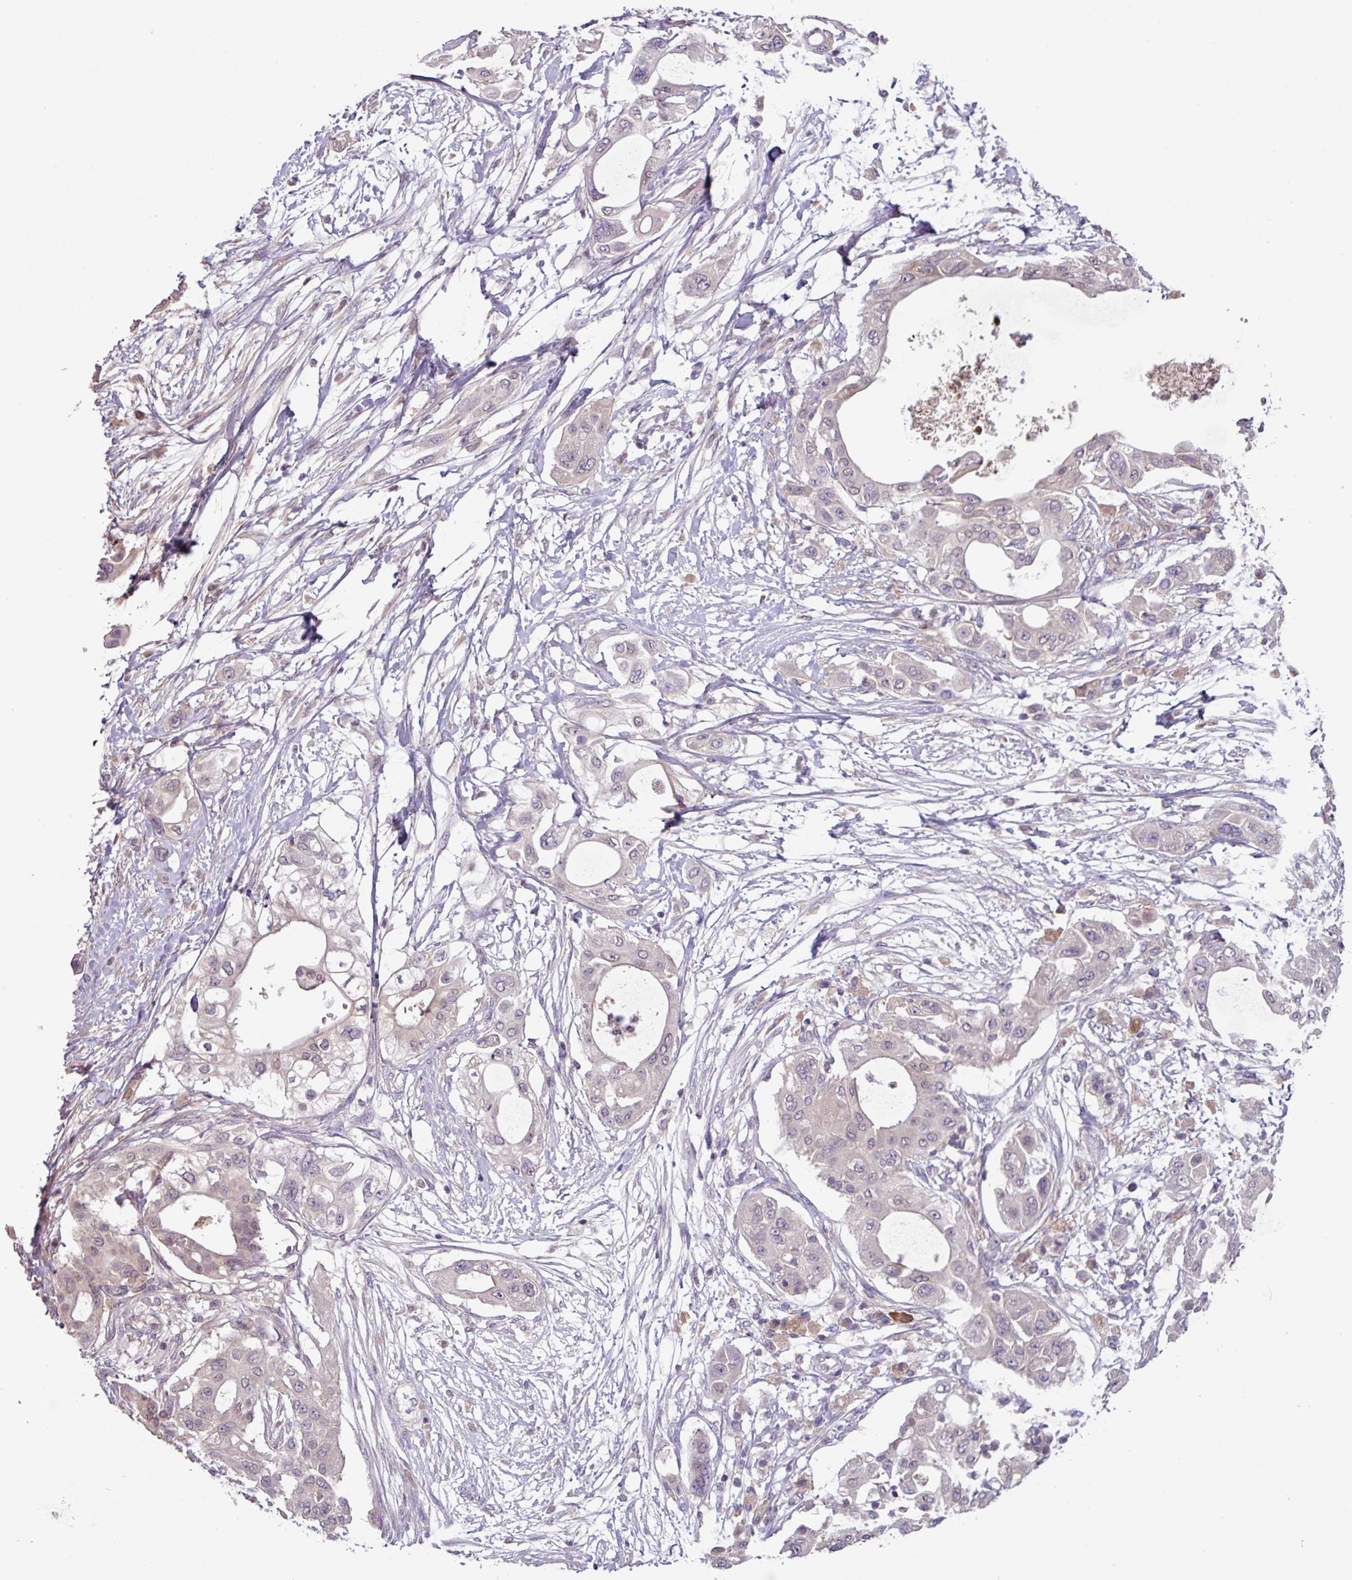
{"staining": {"intensity": "negative", "quantity": "none", "location": "none"}, "tissue": "pancreatic cancer", "cell_type": "Tumor cells", "image_type": "cancer", "snomed": [{"axis": "morphology", "description": "Adenocarcinoma, NOS"}, {"axis": "topography", "description": "Pancreas"}], "caption": "Immunohistochemical staining of pancreatic adenocarcinoma demonstrates no significant expression in tumor cells.", "gene": "SLC5A10", "patient": {"sex": "male", "age": 68}}